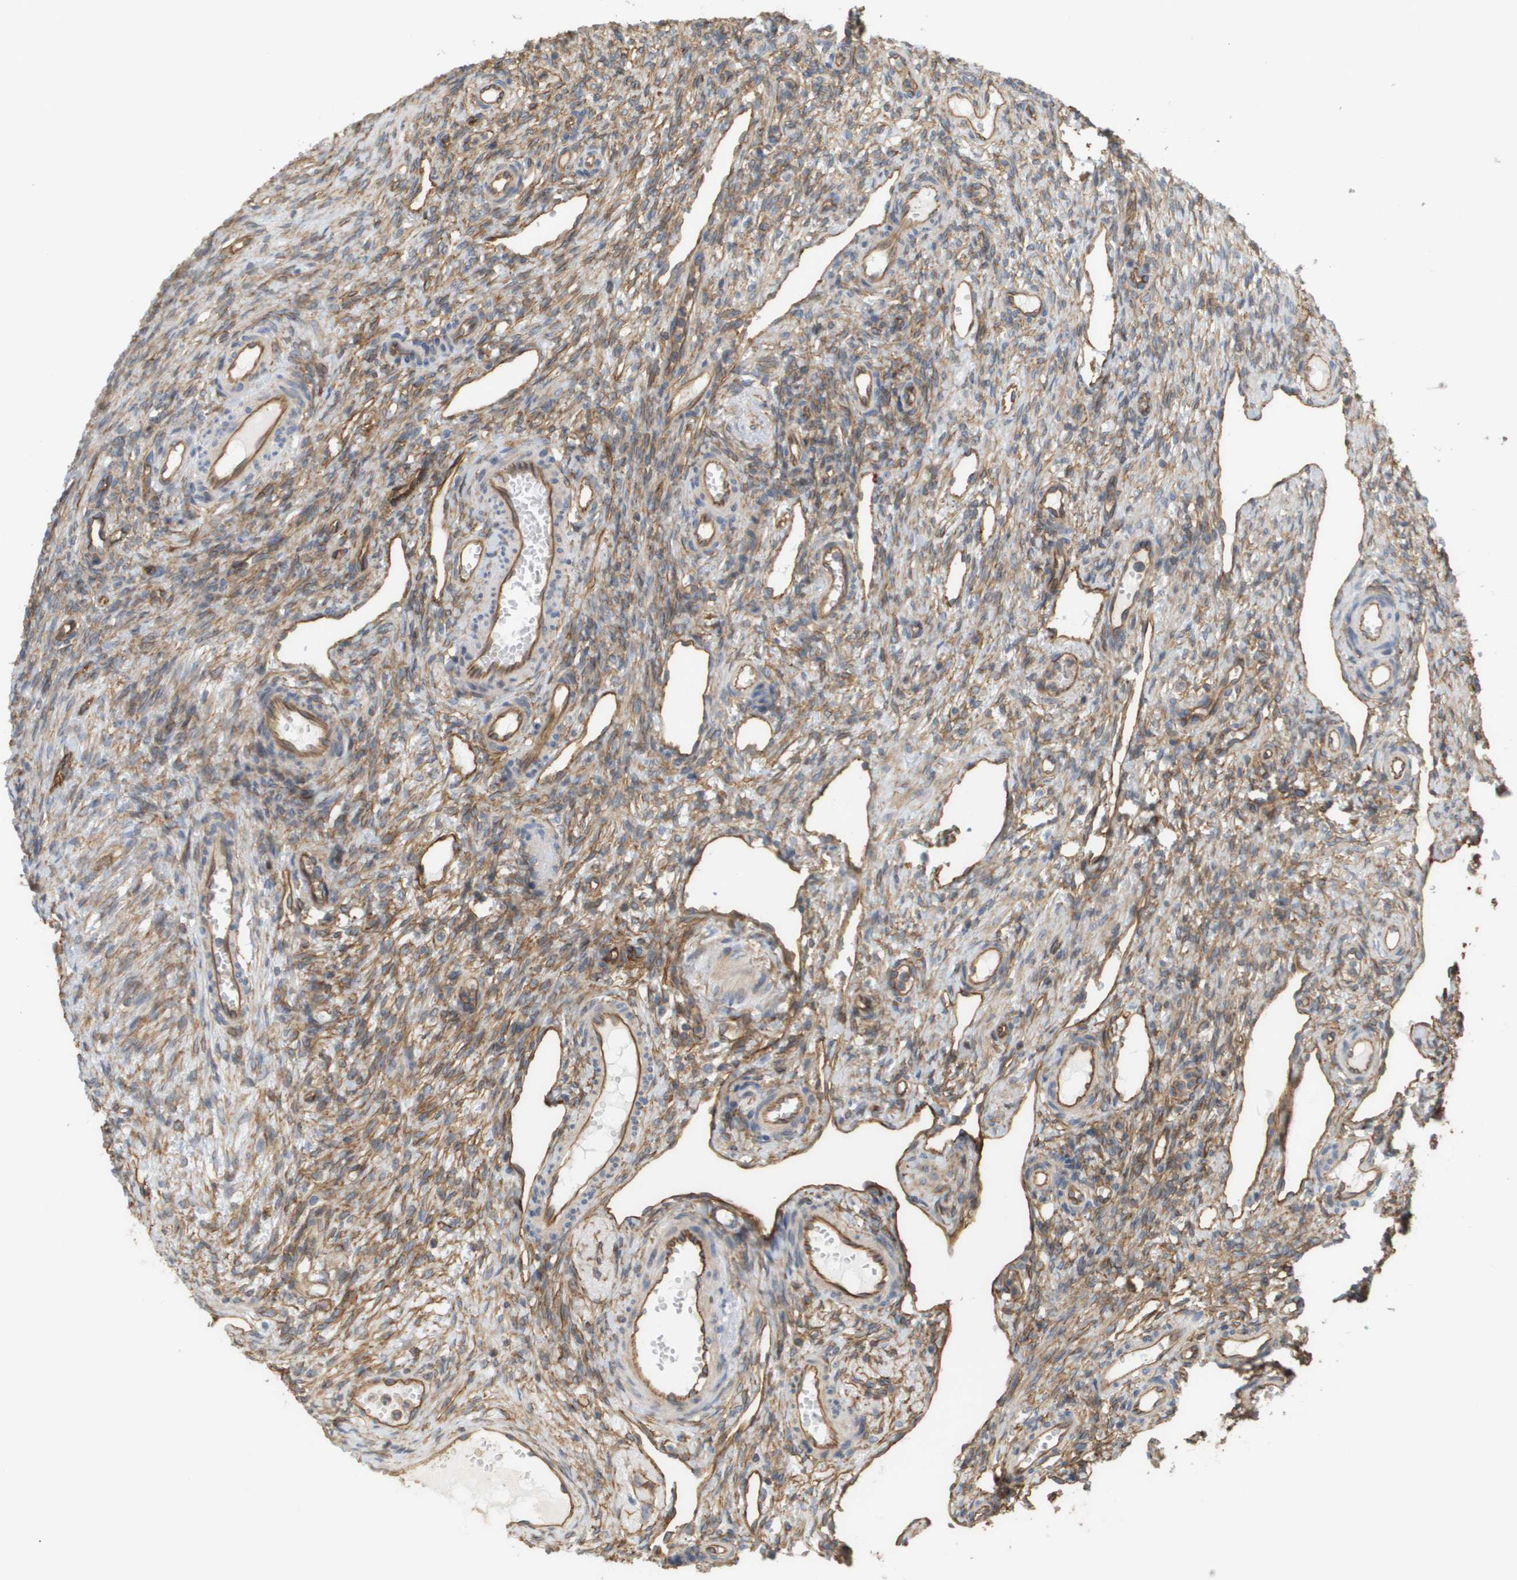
{"staining": {"intensity": "moderate", "quantity": ">75%", "location": "cytoplasmic/membranous"}, "tissue": "ovary", "cell_type": "Ovarian stroma cells", "image_type": "normal", "snomed": [{"axis": "morphology", "description": "Normal tissue, NOS"}, {"axis": "topography", "description": "Ovary"}], "caption": "This is an image of immunohistochemistry (IHC) staining of benign ovary, which shows moderate staining in the cytoplasmic/membranous of ovarian stroma cells.", "gene": "SGMS2", "patient": {"sex": "female", "age": 33}}